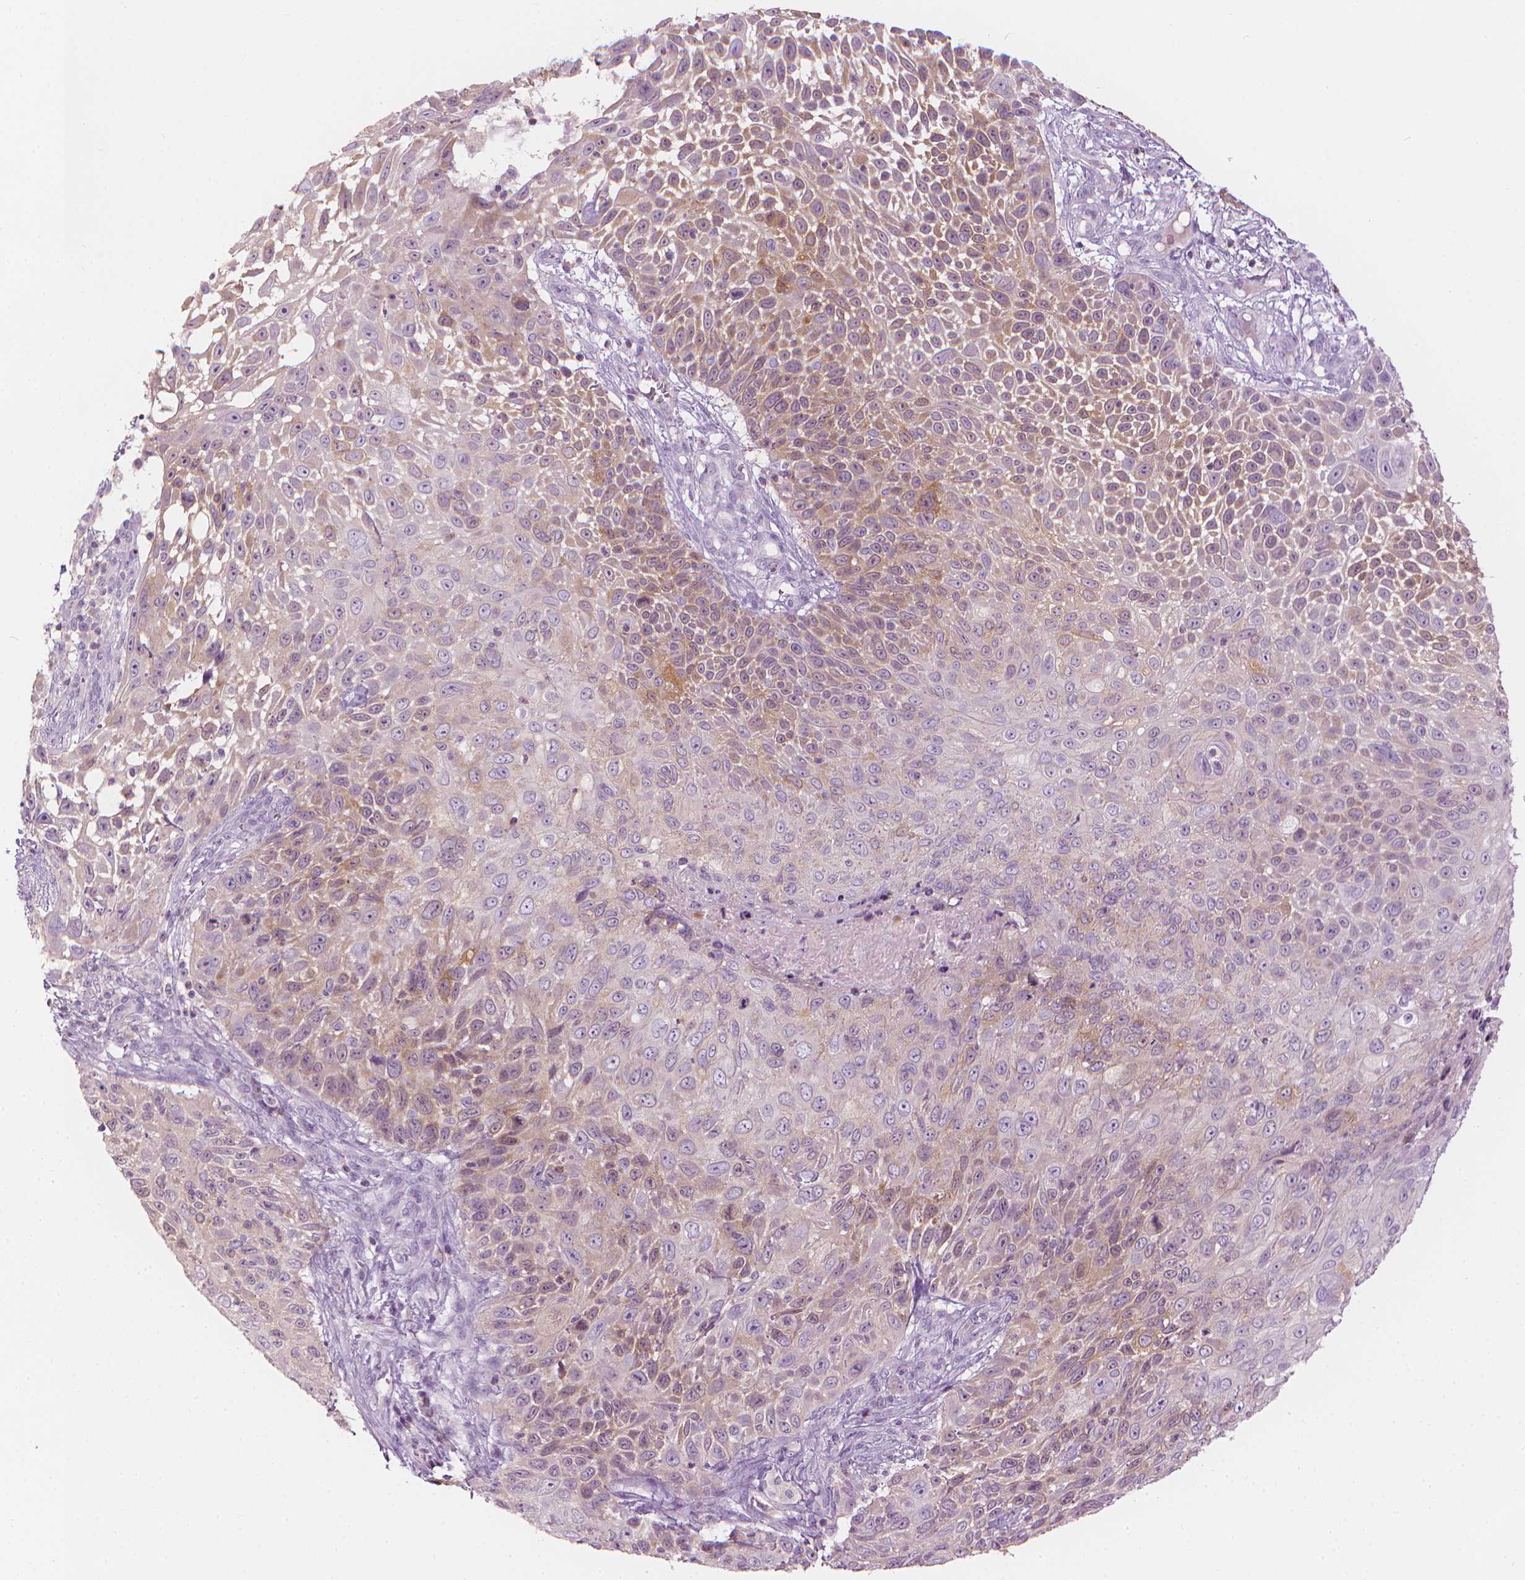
{"staining": {"intensity": "weak", "quantity": "25%-75%", "location": "cytoplasmic/membranous"}, "tissue": "skin cancer", "cell_type": "Tumor cells", "image_type": "cancer", "snomed": [{"axis": "morphology", "description": "Squamous cell carcinoma, NOS"}, {"axis": "topography", "description": "Skin"}], "caption": "Tumor cells display weak cytoplasmic/membranous positivity in approximately 25%-75% of cells in skin squamous cell carcinoma.", "gene": "SHMT1", "patient": {"sex": "male", "age": 92}}